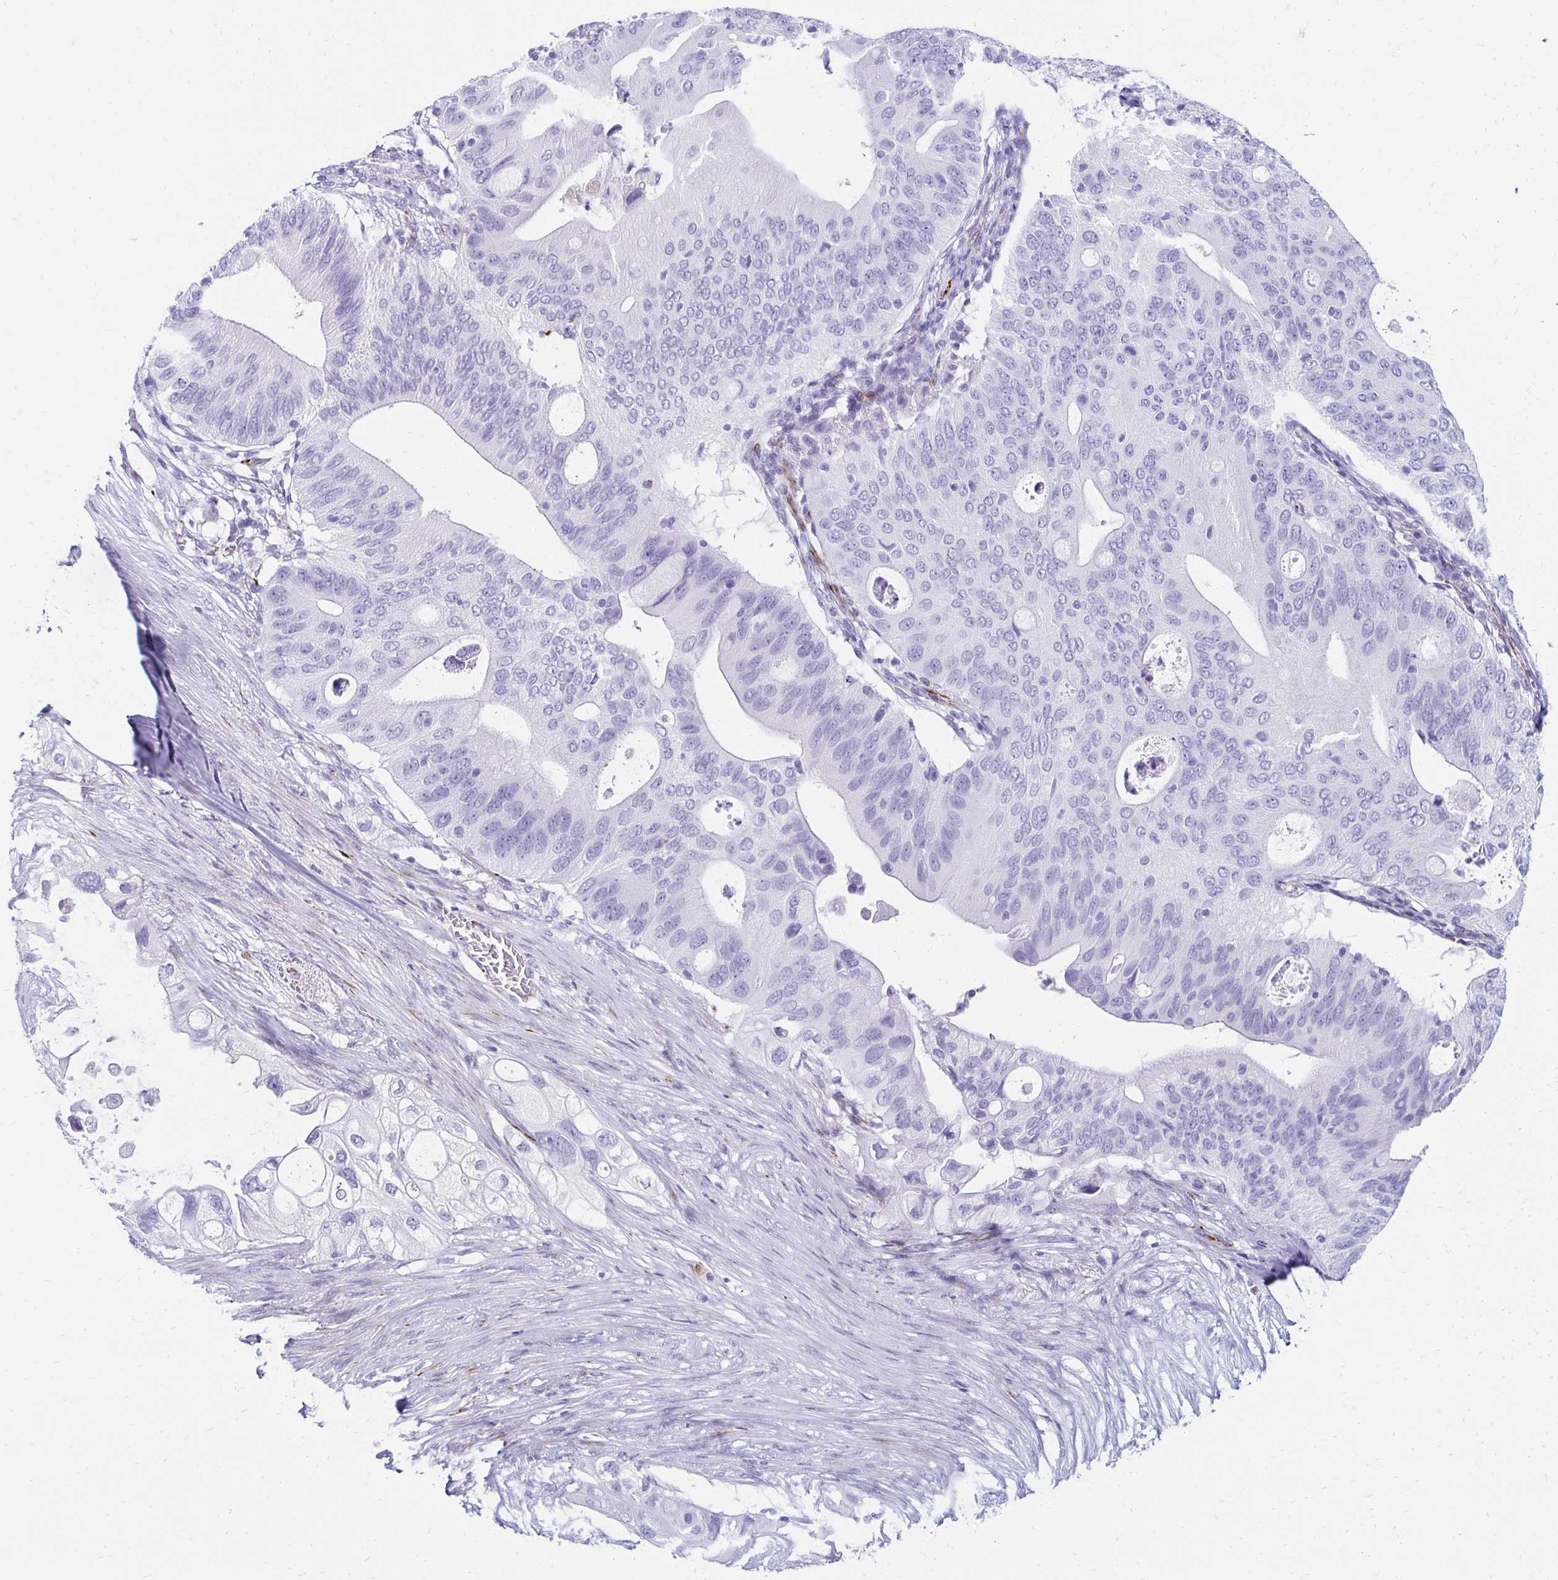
{"staining": {"intensity": "negative", "quantity": "none", "location": "none"}, "tissue": "pancreatic cancer", "cell_type": "Tumor cells", "image_type": "cancer", "snomed": [{"axis": "morphology", "description": "Adenocarcinoma, NOS"}, {"axis": "topography", "description": "Pancreas"}], "caption": "Micrograph shows no protein expression in tumor cells of pancreatic cancer (adenocarcinoma) tissue.", "gene": "TMEM54", "patient": {"sex": "female", "age": 72}}